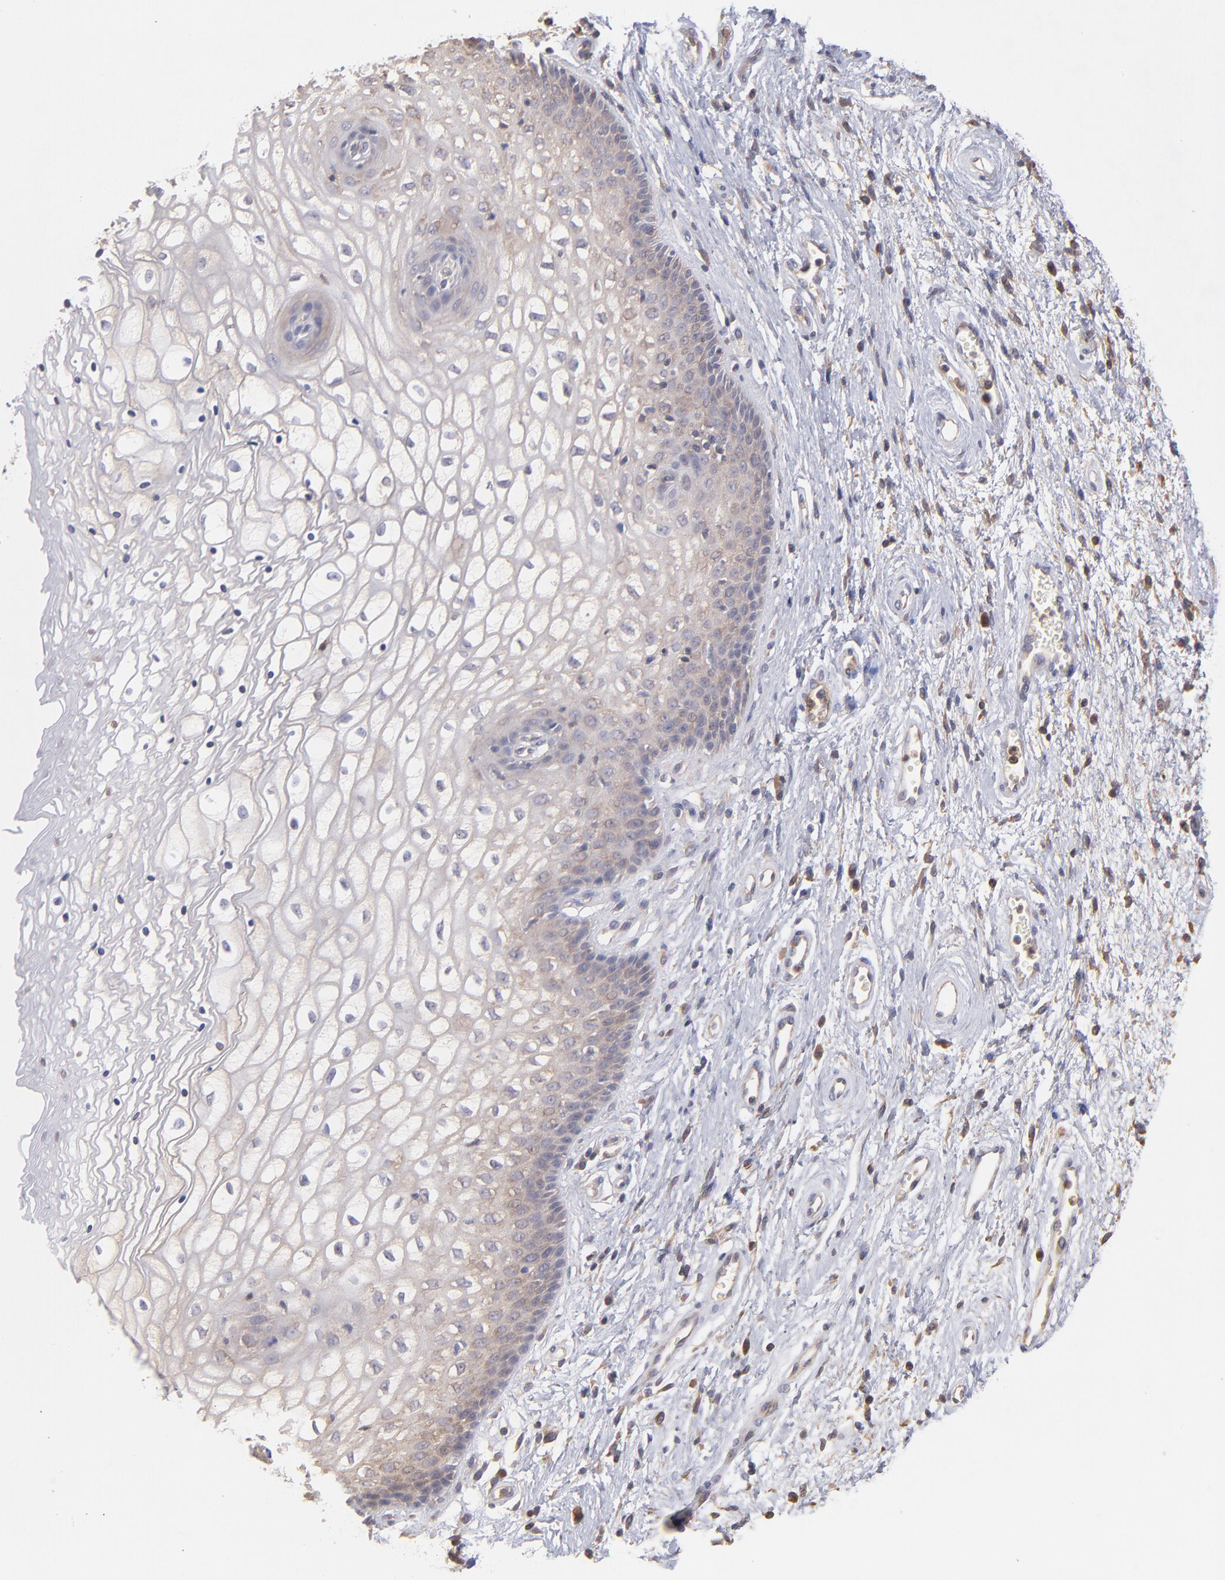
{"staining": {"intensity": "weak", "quantity": "25%-75%", "location": "cytoplasmic/membranous"}, "tissue": "vagina", "cell_type": "Squamous epithelial cells", "image_type": "normal", "snomed": [{"axis": "morphology", "description": "Normal tissue, NOS"}, {"axis": "topography", "description": "Vagina"}], "caption": "Normal vagina was stained to show a protein in brown. There is low levels of weak cytoplasmic/membranous expression in approximately 25%-75% of squamous epithelial cells. (DAB (3,3'-diaminobenzidine) = brown stain, brightfield microscopy at high magnification).", "gene": "MAP2K2", "patient": {"sex": "female", "age": 34}}